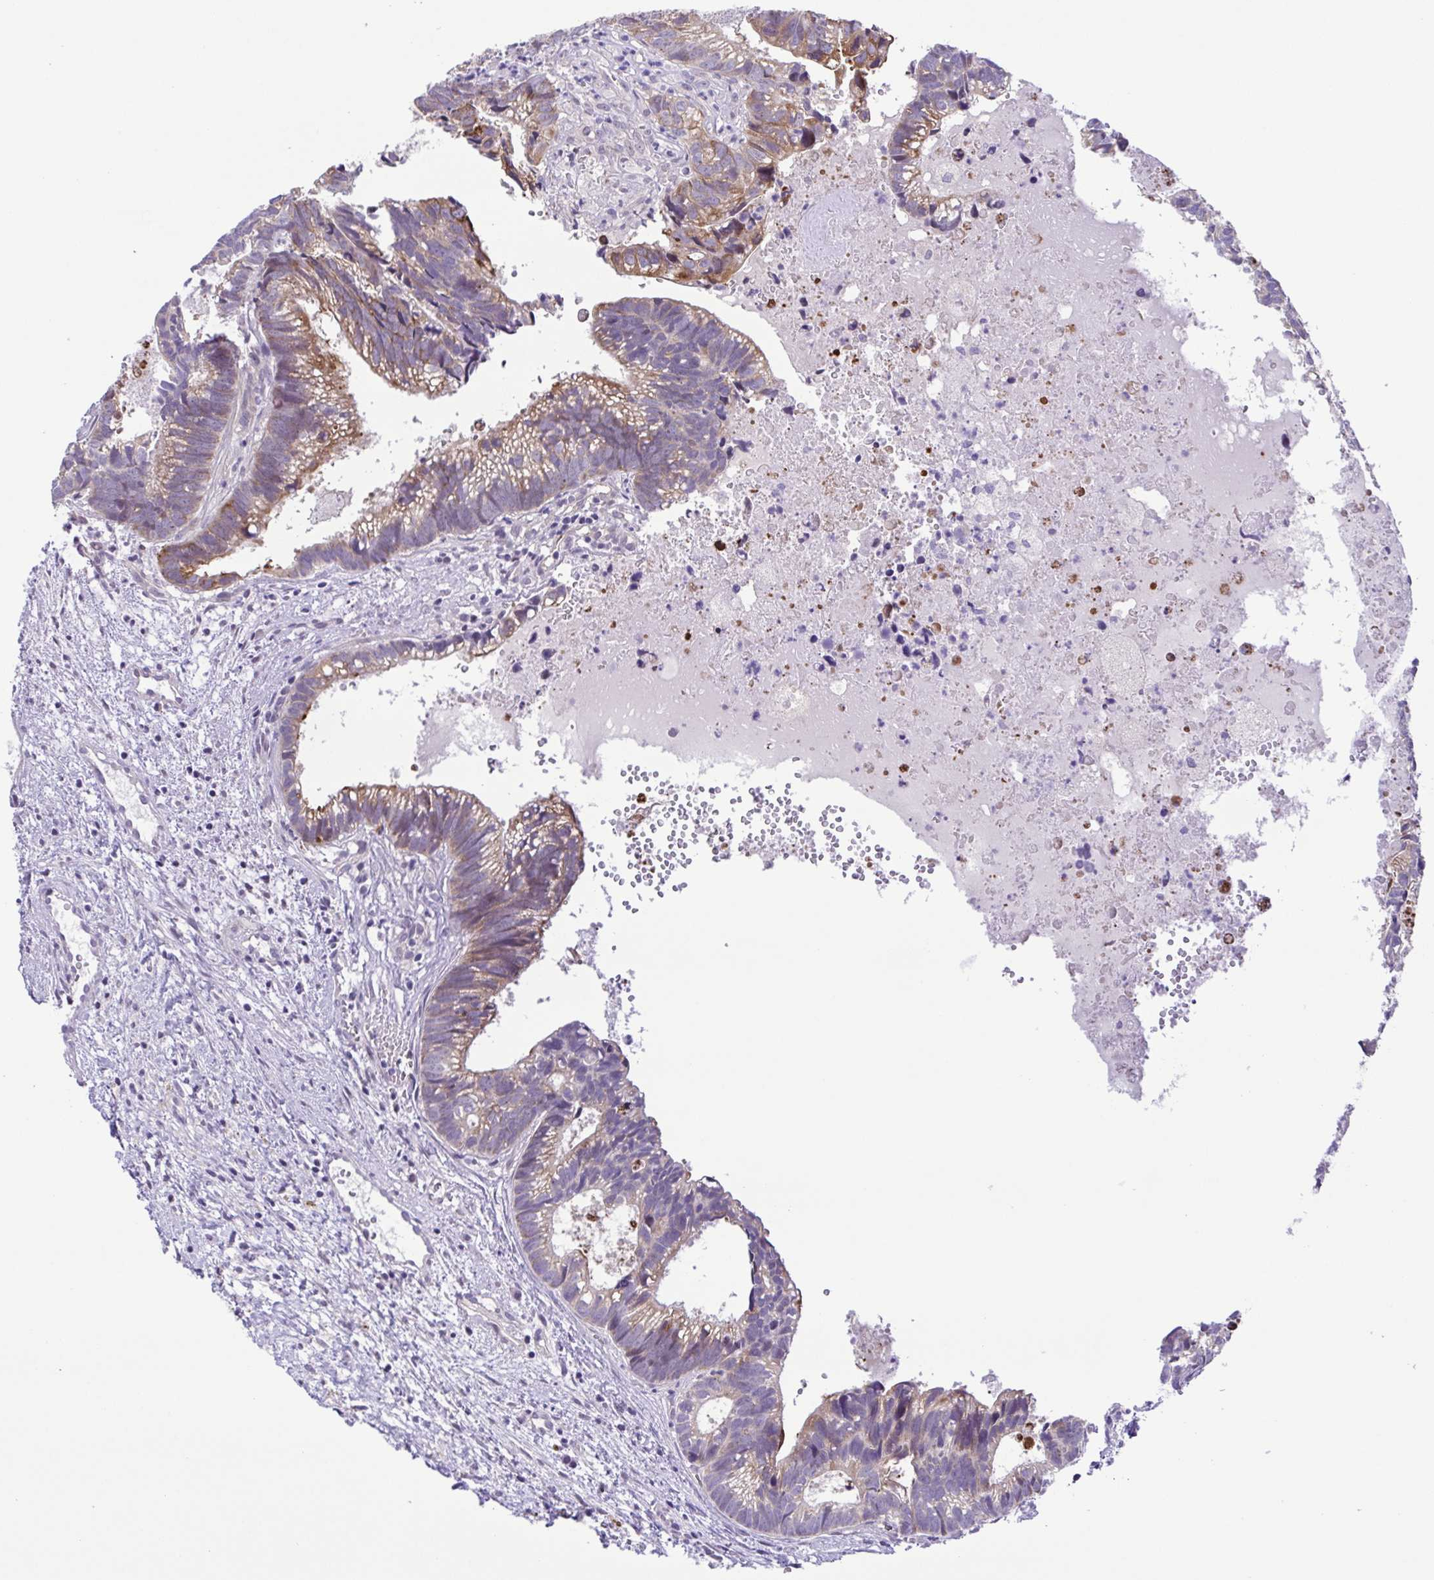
{"staining": {"intensity": "moderate", "quantity": "<25%", "location": "cytoplasmic/membranous"}, "tissue": "head and neck cancer", "cell_type": "Tumor cells", "image_type": "cancer", "snomed": [{"axis": "morphology", "description": "Adenocarcinoma, NOS"}, {"axis": "topography", "description": "Head-Neck"}], "caption": "A photomicrograph showing moderate cytoplasmic/membranous staining in approximately <25% of tumor cells in head and neck adenocarcinoma, as visualized by brown immunohistochemical staining.", "gene": "DCLK2", "patient": {"sex": "male", "age": 62}}